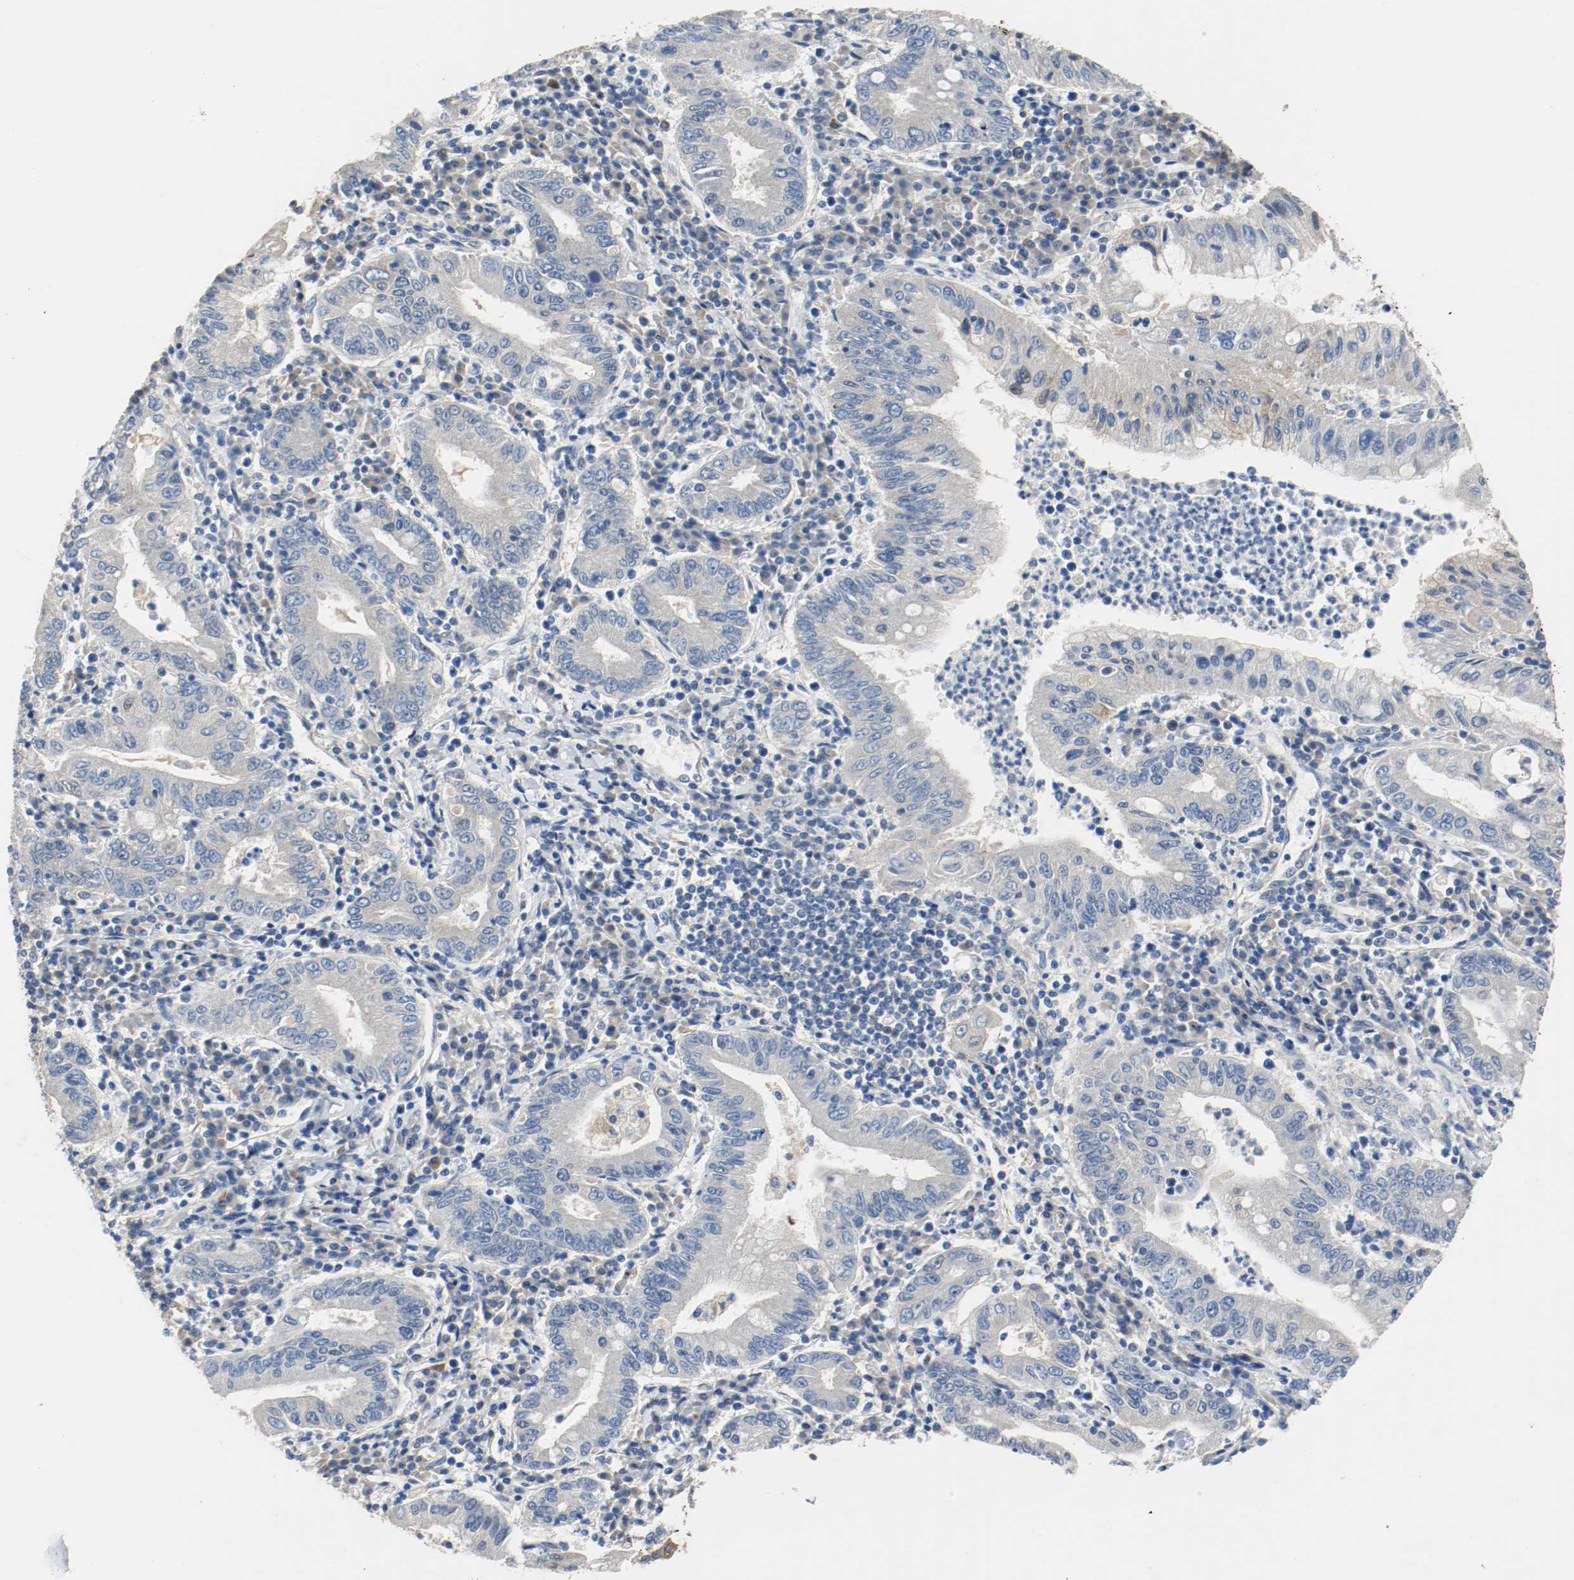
{"staining": {"intensity": "negative", "quantity": "none", "location": "none"}, "tissue": "stomach cancer", "cell_type": "Tumor cells", "image_type": "cancer", "snomed": [{"axis": "morphology", "description": "Normal tissue, NOS"}, {"axis": "morphology", "description": "Adenocarcinoma, NOS"}, {"axis": "topography", "description": "Esophagus"}, {"axis": "topography", "description": "Stomach, upper"}, {"axis": "topography", "description": "Peripheral nerve tissue"}], "caption": "This is a micrograph of IHC staining of stomach adenocarcinoma, which shows no staining in tumor cells.", "gene": "TUBA3D", "patient": {"sex": "male", "age": 62}}